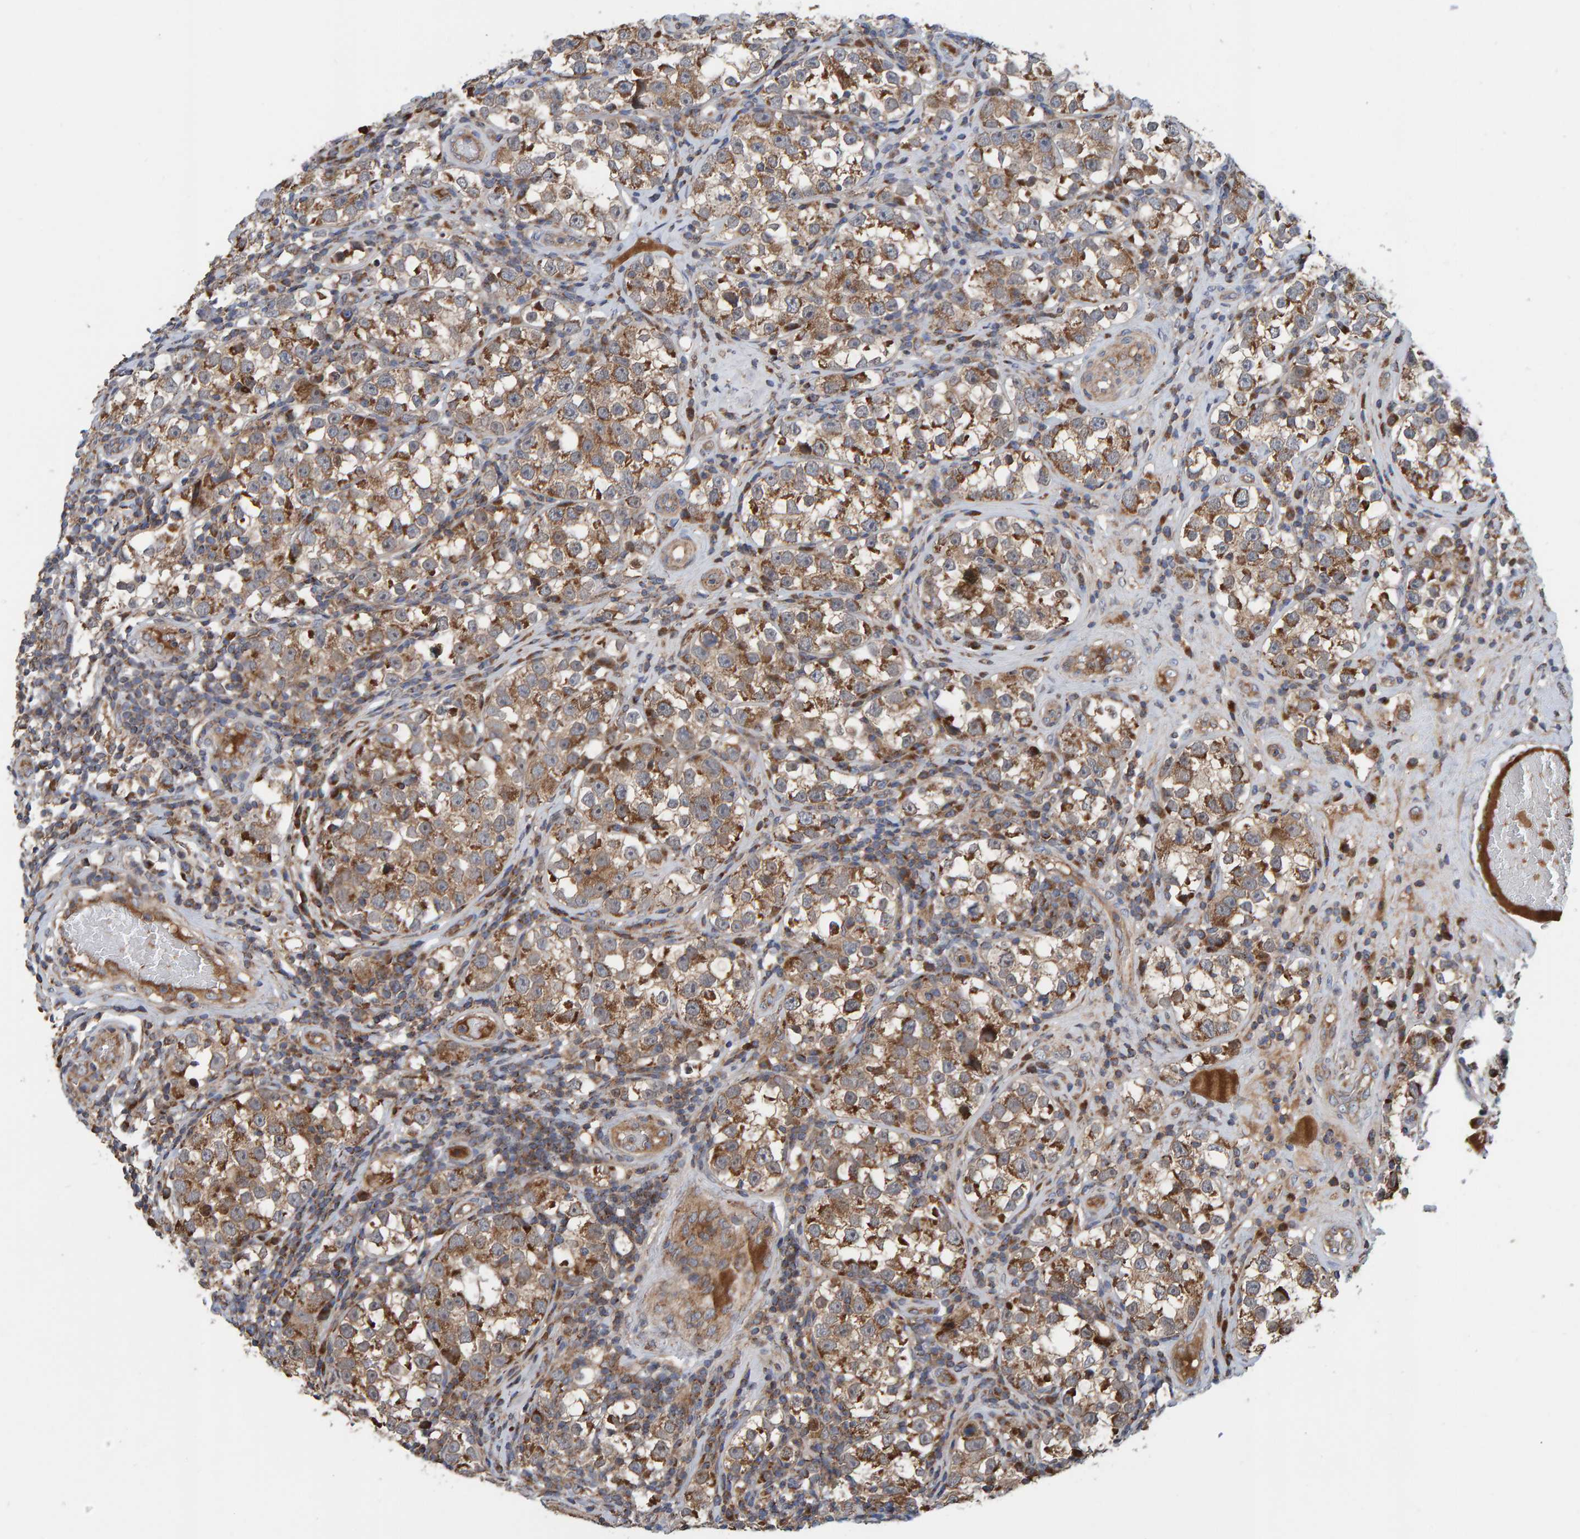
{"staining": {"intensity": "moderate", "quantity": ">75%", "location": "cytoplasmic/membranous"}, "tissue": "testis cancer", "cell_type": "Tumor cells", "image_type": "cancer", "snomed": [{"axis": "morphology", "description": "Normal tissue, NOS"}, {"axis": "morphology", "description": "Seminoma, NOS"}, {"axis": "topography", "description": "Testis"}], "caption": "This is an image of immunohistochemistry staining of testis seminoma, which shows moderate staining in the cytoplasmic/membranous of tumor cells.", "gene": "KIAA0753", "patient": {"sex": "male", "age": 43}}